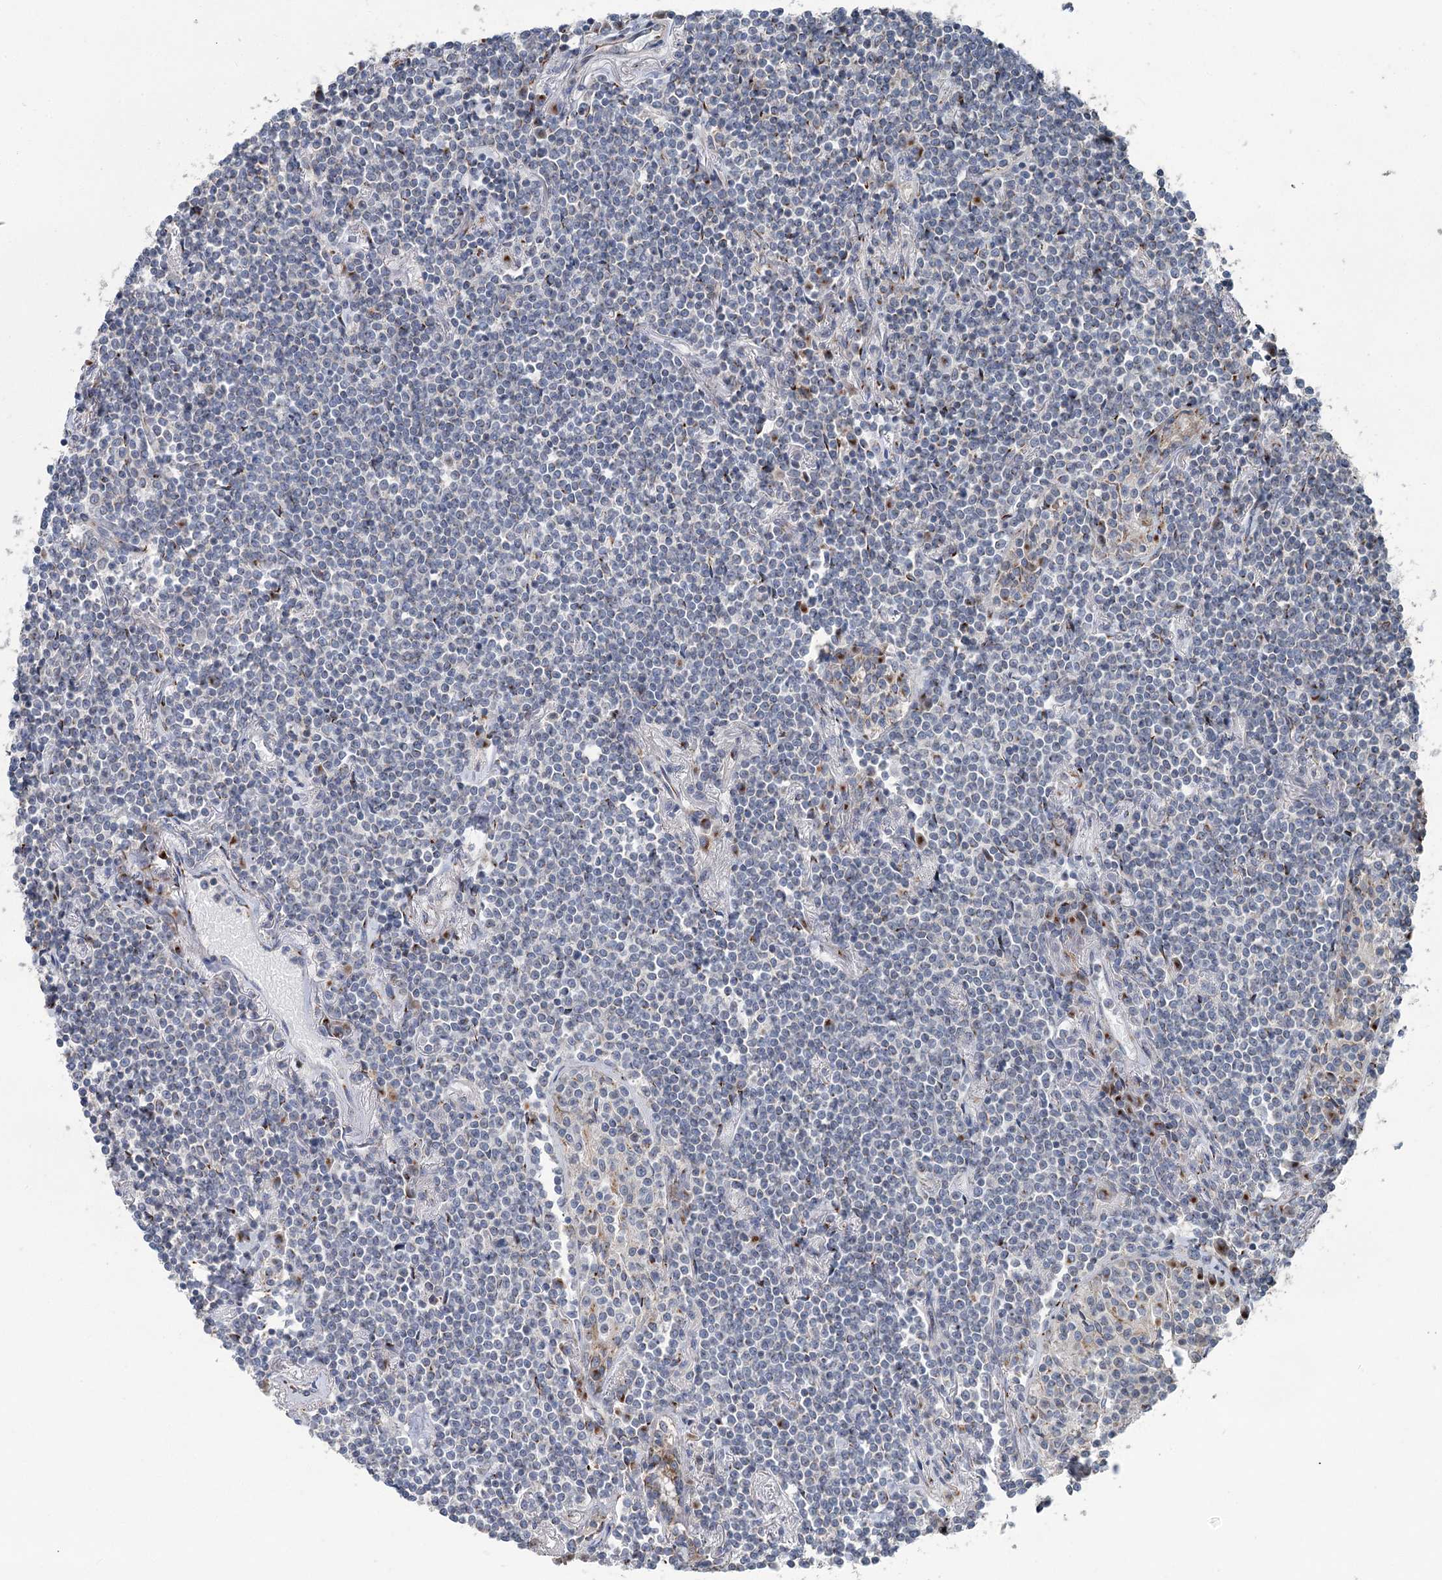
{"staining": {"intensity": "negative", "quantity": "none", "location": "none"}, "tissue": "lymphoma", "cell_type": "Tumor cells", "image_type": "cancer", "snomed": [{"axis": "morphology", "description": "Malignant lymphoma, non-Hodgkin's type, Low grade"}, {"axis": "topography", "description": "Lung"}], "caption": "This is a histopathology image of IHC staining of malignant lymphoma, non-Hodgkin's type (low-grade), which shows no positivity in tumor cells.", "gene": "ITIH5", "patient": {"sex": "female", "age": 71}}